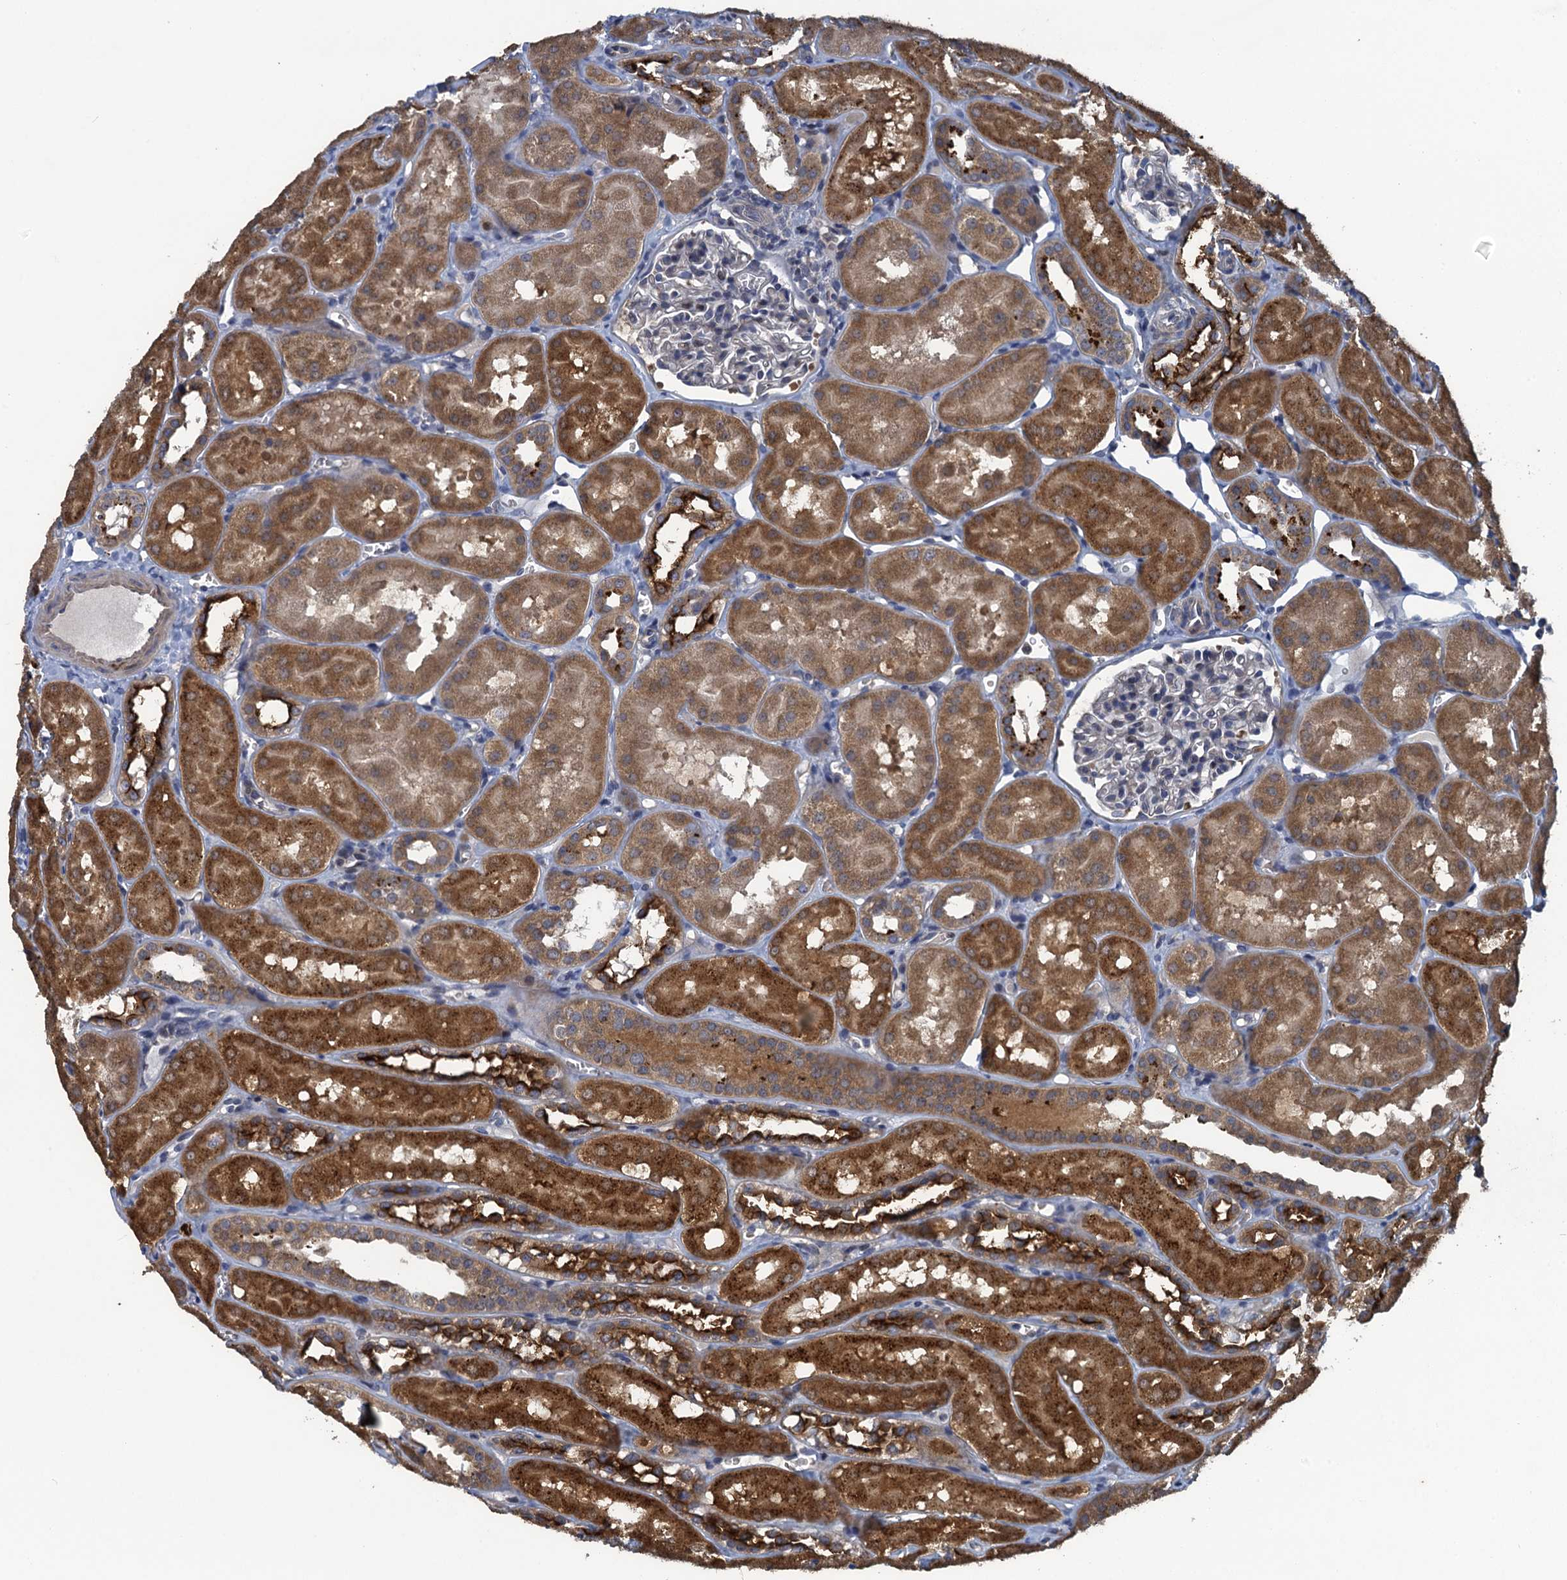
{"staining": {"intensity": "negative", "quantity": "none", "location": "none"}, "tissue": "kidney", "cell_type": "Cells in glomeruli", "image_type": "normal", "snomed": [{"axis": "morphology", "description": "Normal tissue, NOS"}, {"axis": "topography", "description": "Kidney"}, {"axis": "topography", "description": "Urinary bladder"}], "caption": "The photomicrograph displays no significant expression in cells in glomeruli of kidney.", "gene": "KBTBD8", "patient": {"sex": "male", "age": 16}}